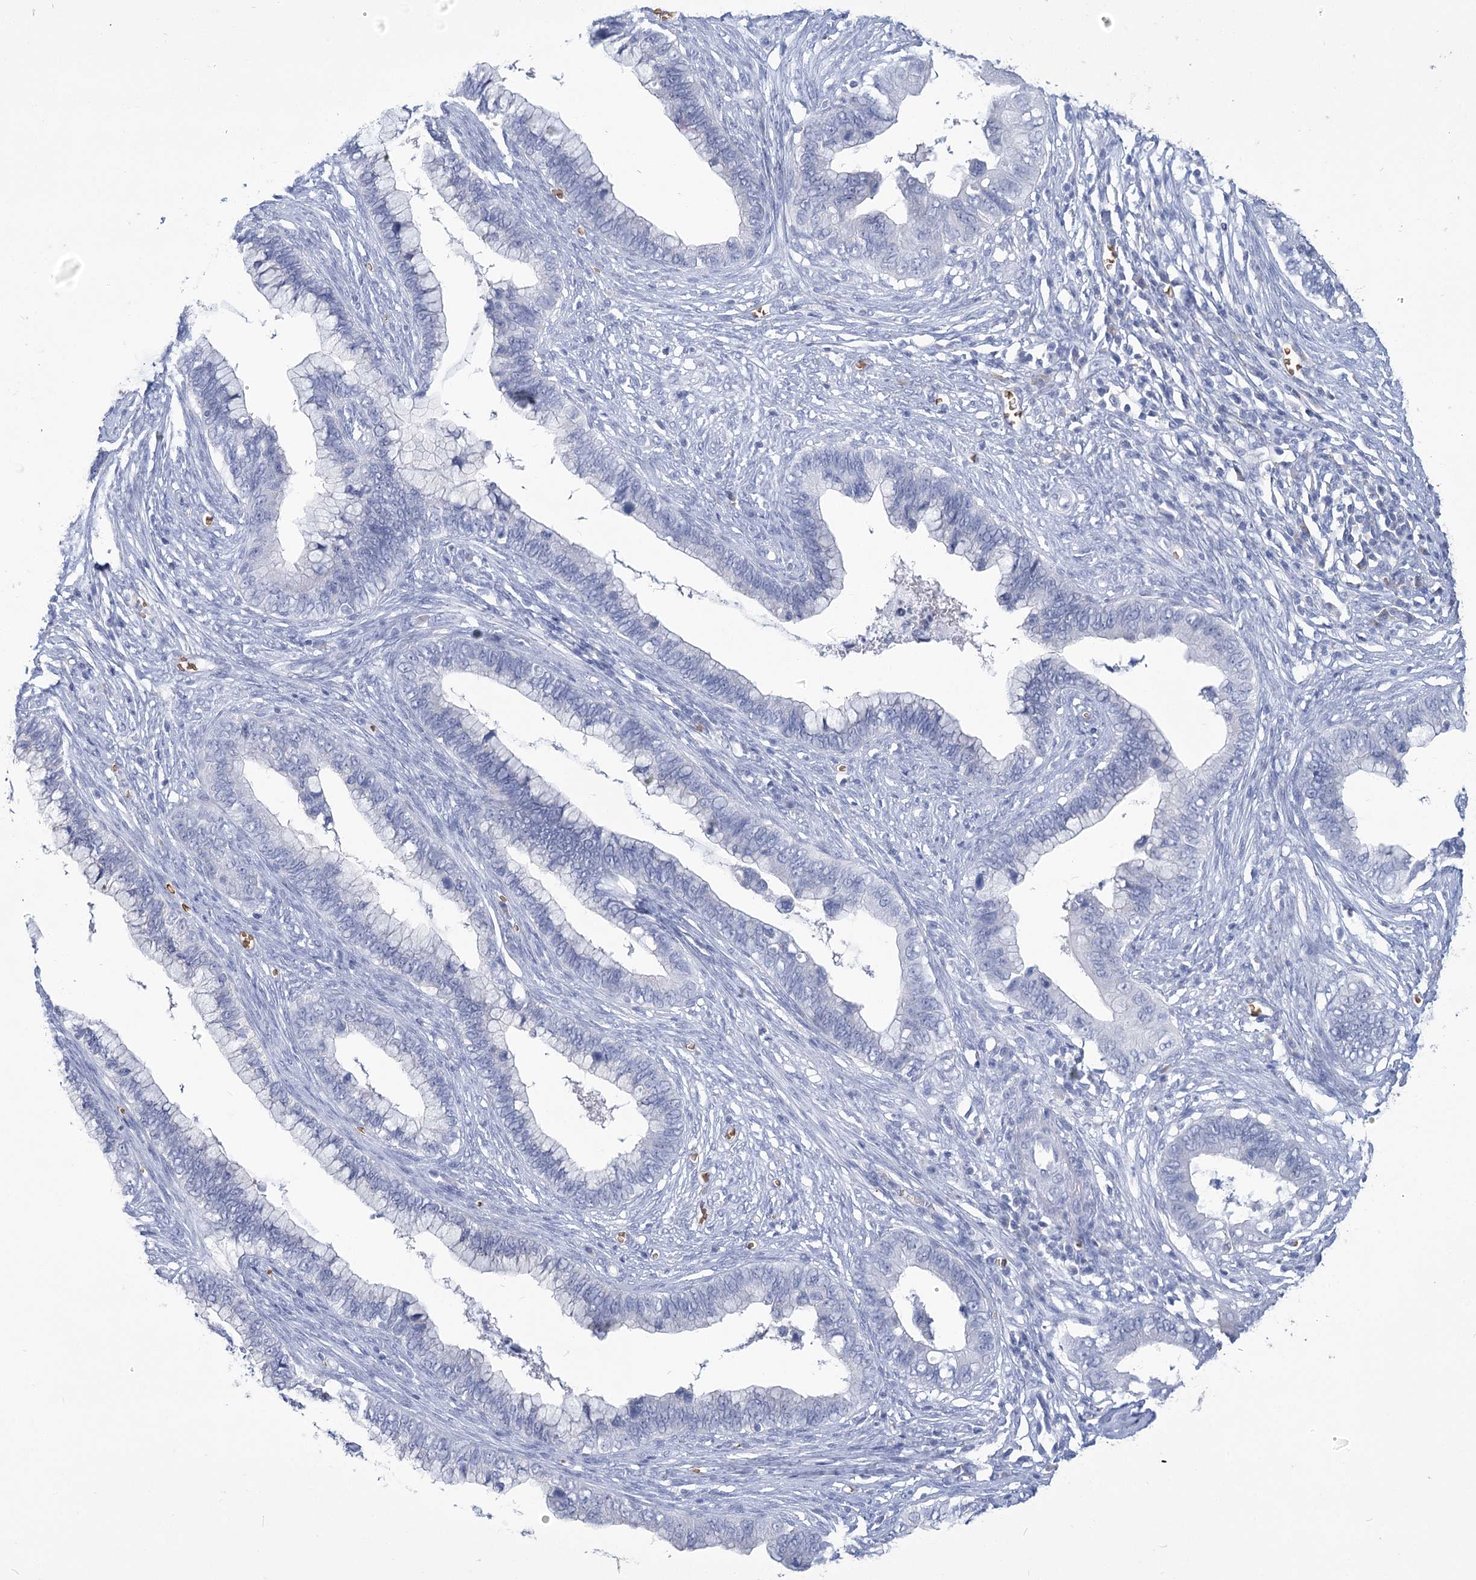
{"staining": {"intensity": "negative", "quantity": "none", "location": "none"}, "tissue": "cervical cancer", "cell_type": "Tumor cells", "image_type": "cancer", "snomed": [{"axis": "morphology", "description": "Adenocarcinoma, NOS"}, {"axis": "topography", "description": "Cervix"}], "caption": "IHC histopathology image of cervical cancer (adenocarcinoma) stained for a protein (brown), which reveals no positivity in tumor cells.", "gene": "HBA1", "patient": {"sex": "female", "age": 44}}